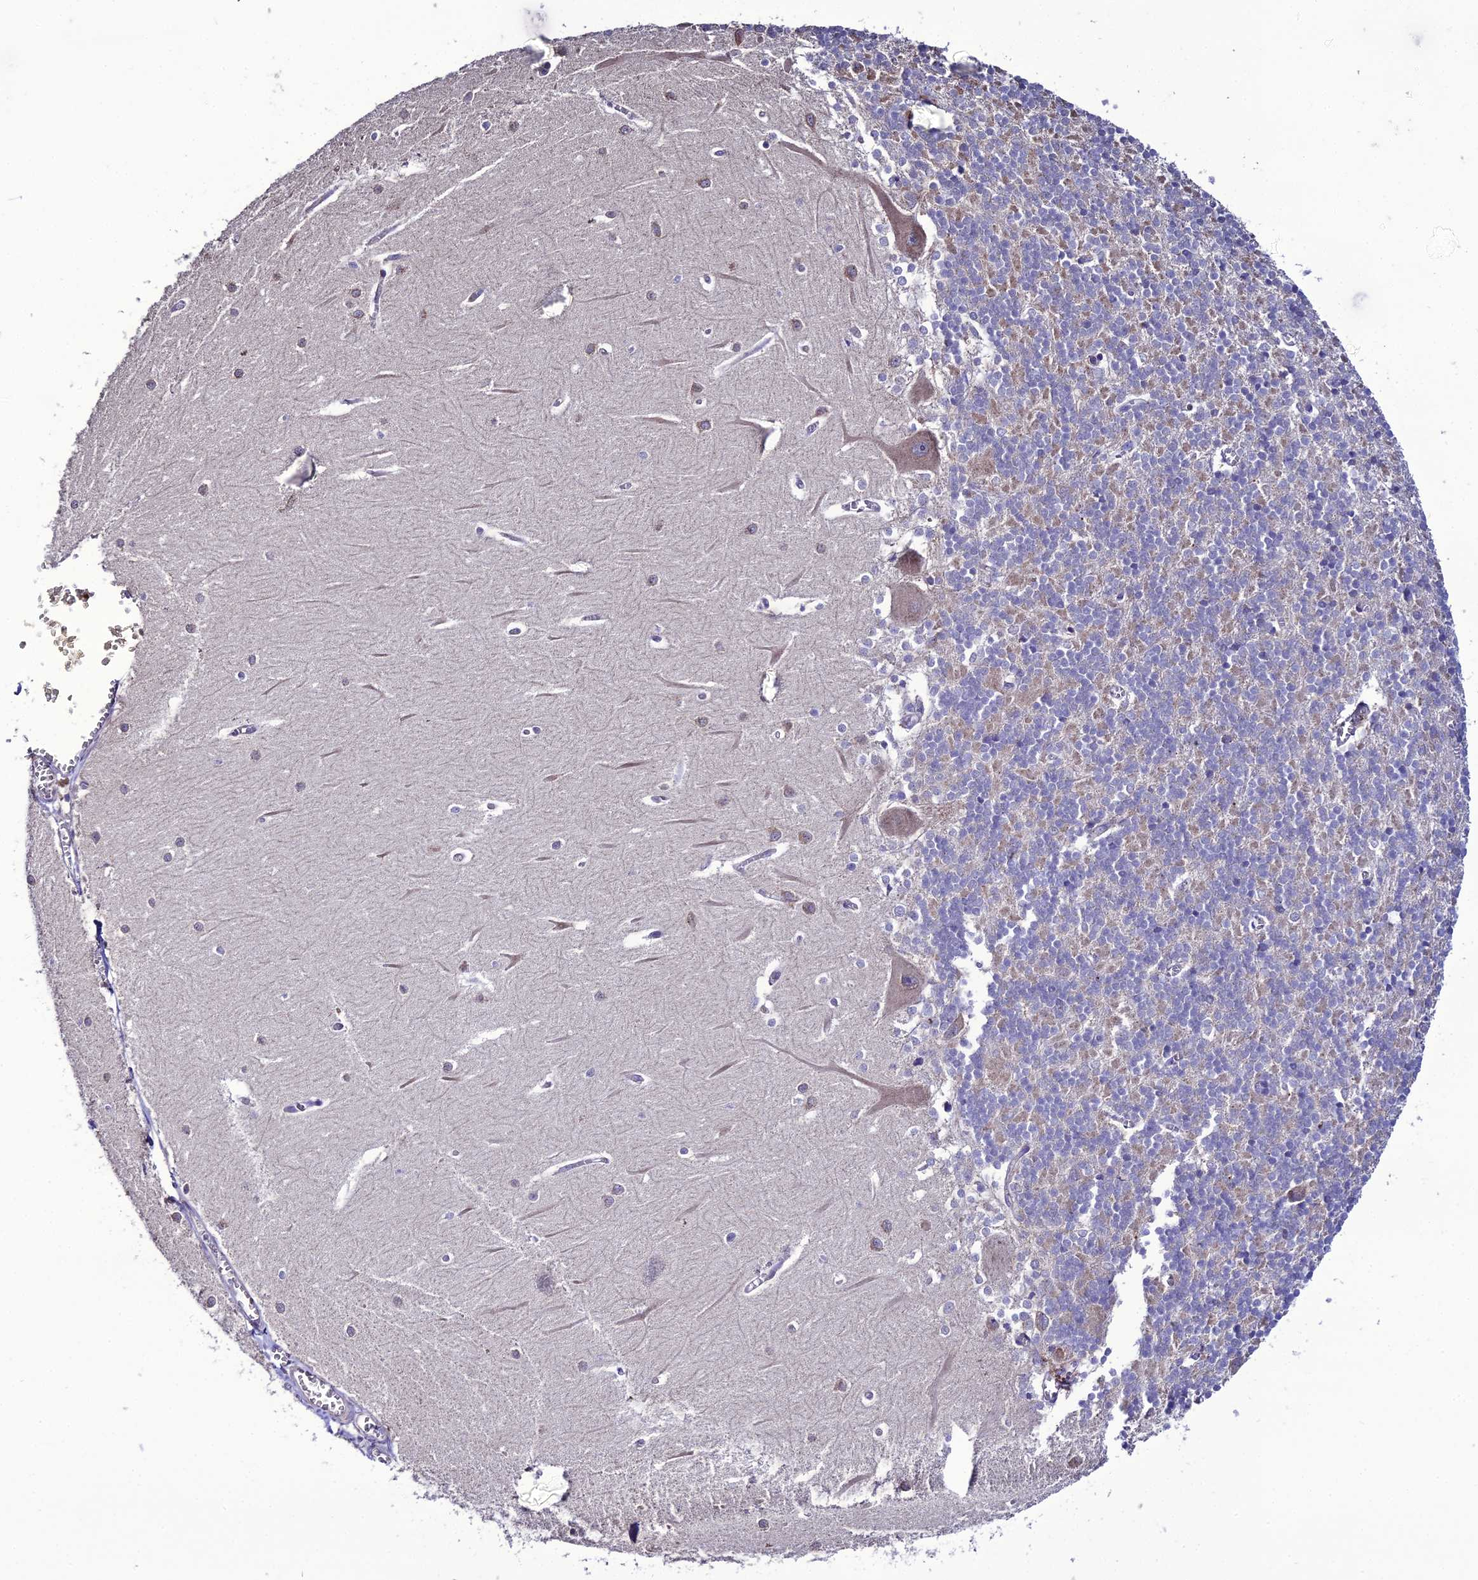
{"staining": {"intensity": "negative", "quantity": "none", "location": "none"}, "tissue": "cerebellum", "cell_type": "Cells in granular layer", "image_type": "normal", "snomed": [{"axis": "morphology", "description": "Normal tissue, NOS"}, {"axis": "topography", "description": "Cerebellum"}], "caption": "A micrograph of cerebellum stained for a protein reveals no brown staining in cells in granular layer. The staining was performed using DAB (3,3'-diaminobenzidine) to visualize the protein expression in brown, while the nuclei were stained in blue with hematoxylin (Magnification: 20x).", "gene": "HOGA1", "patient": {"sex": "male", "age": 37}}